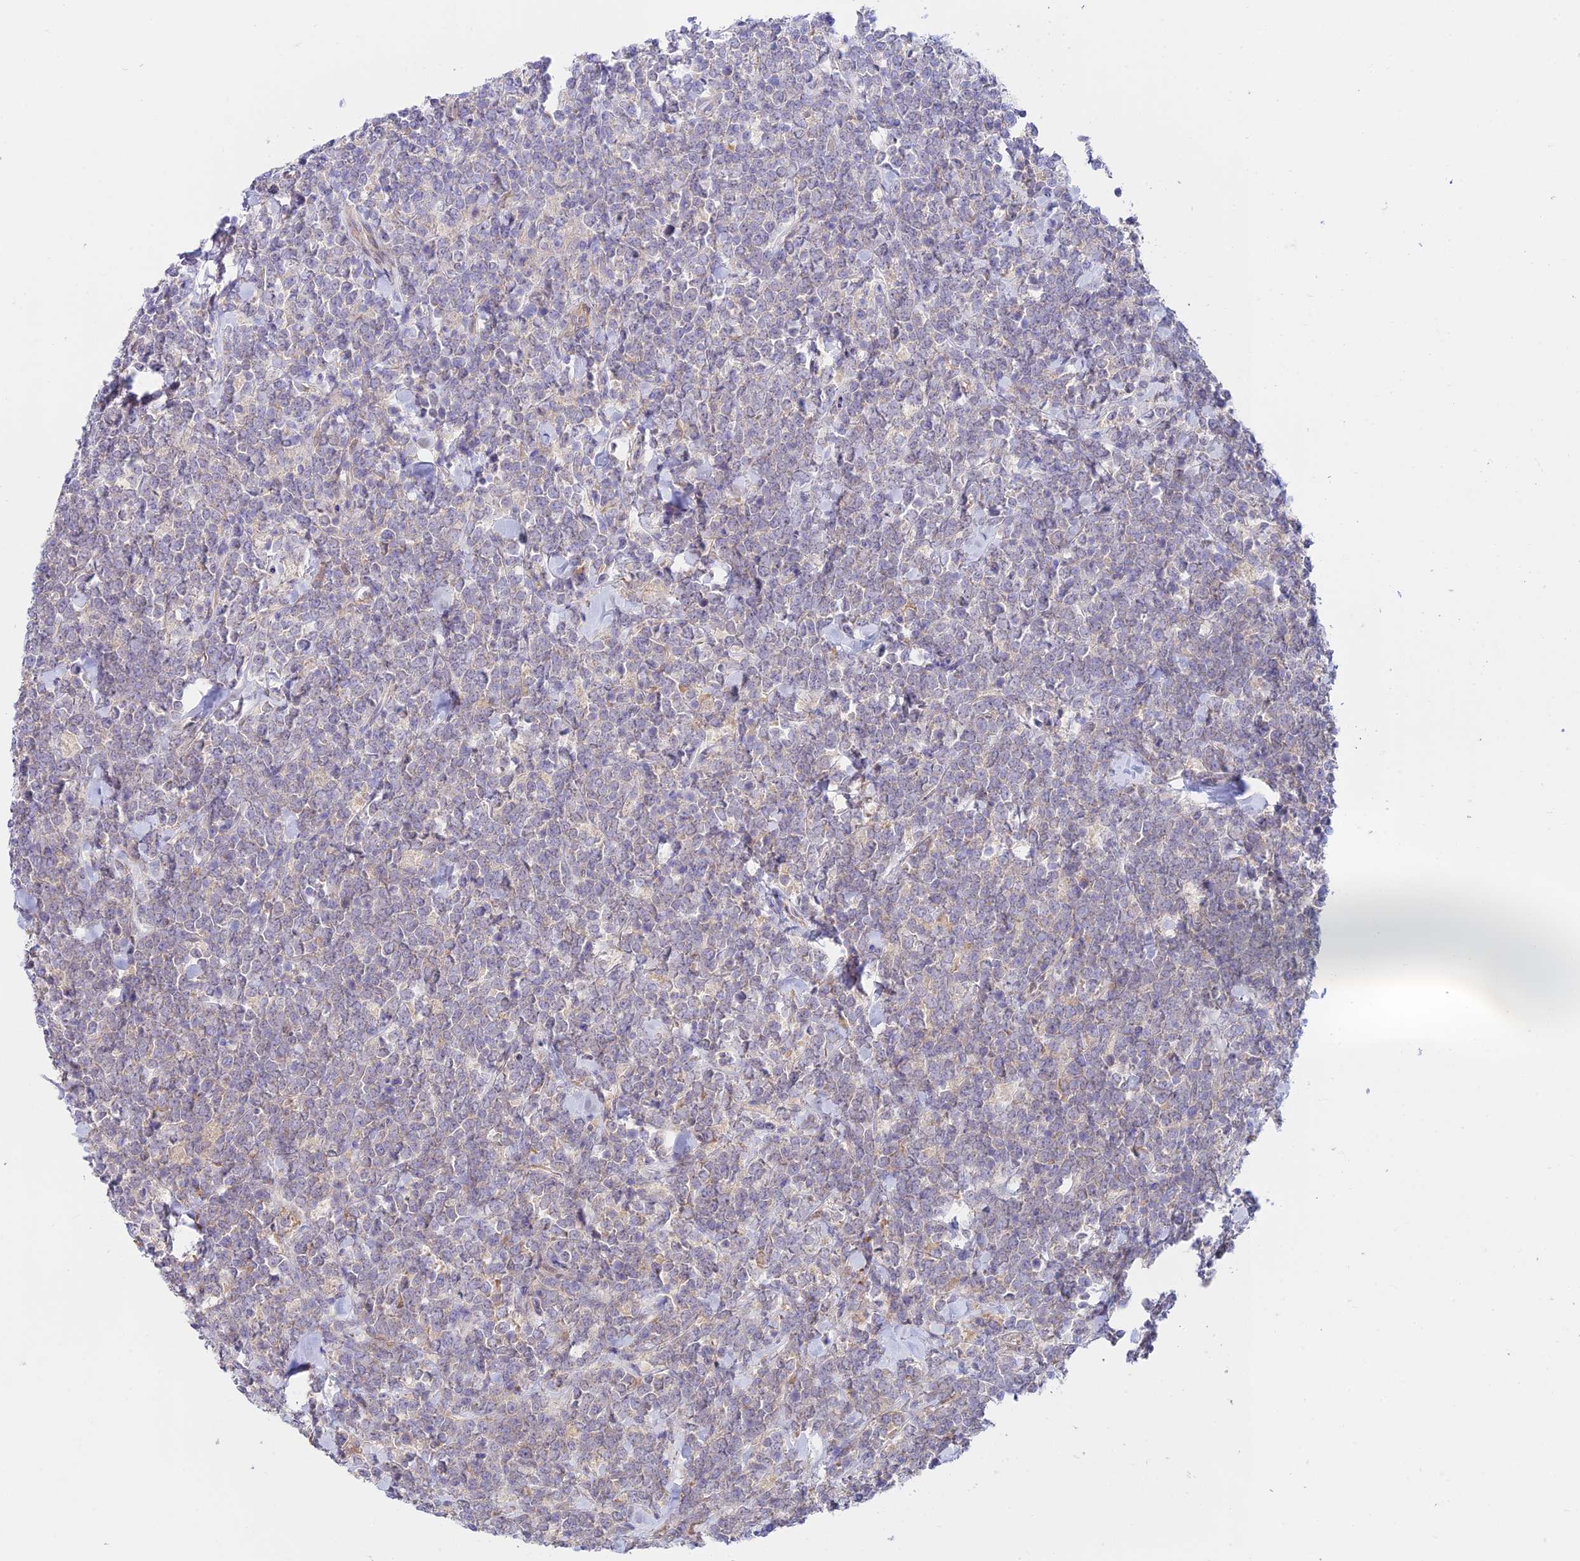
{"staining": {"intensity": "weak", "quantity": "<25%", "location": "cytoplasmic/membranous"}, "tissue": "lymphoma", "cell_type": "Tumor cells", "image_type": "cancer", "snomed": [{"axis": "morphology", "description": "Malignant lymphoma, non-Hodgkin's type, High grade"}, {"axis": "topography", "description": "Small intestine"}], "caption": "High magnification brightfield microscopy of lymphoma stained with DAB (brown) and counterstained with hematoxylin (blue): tumor cells show no significant staining.", "gene": "ANKRD50", "patient": {"sex": "male", "age": 8}}